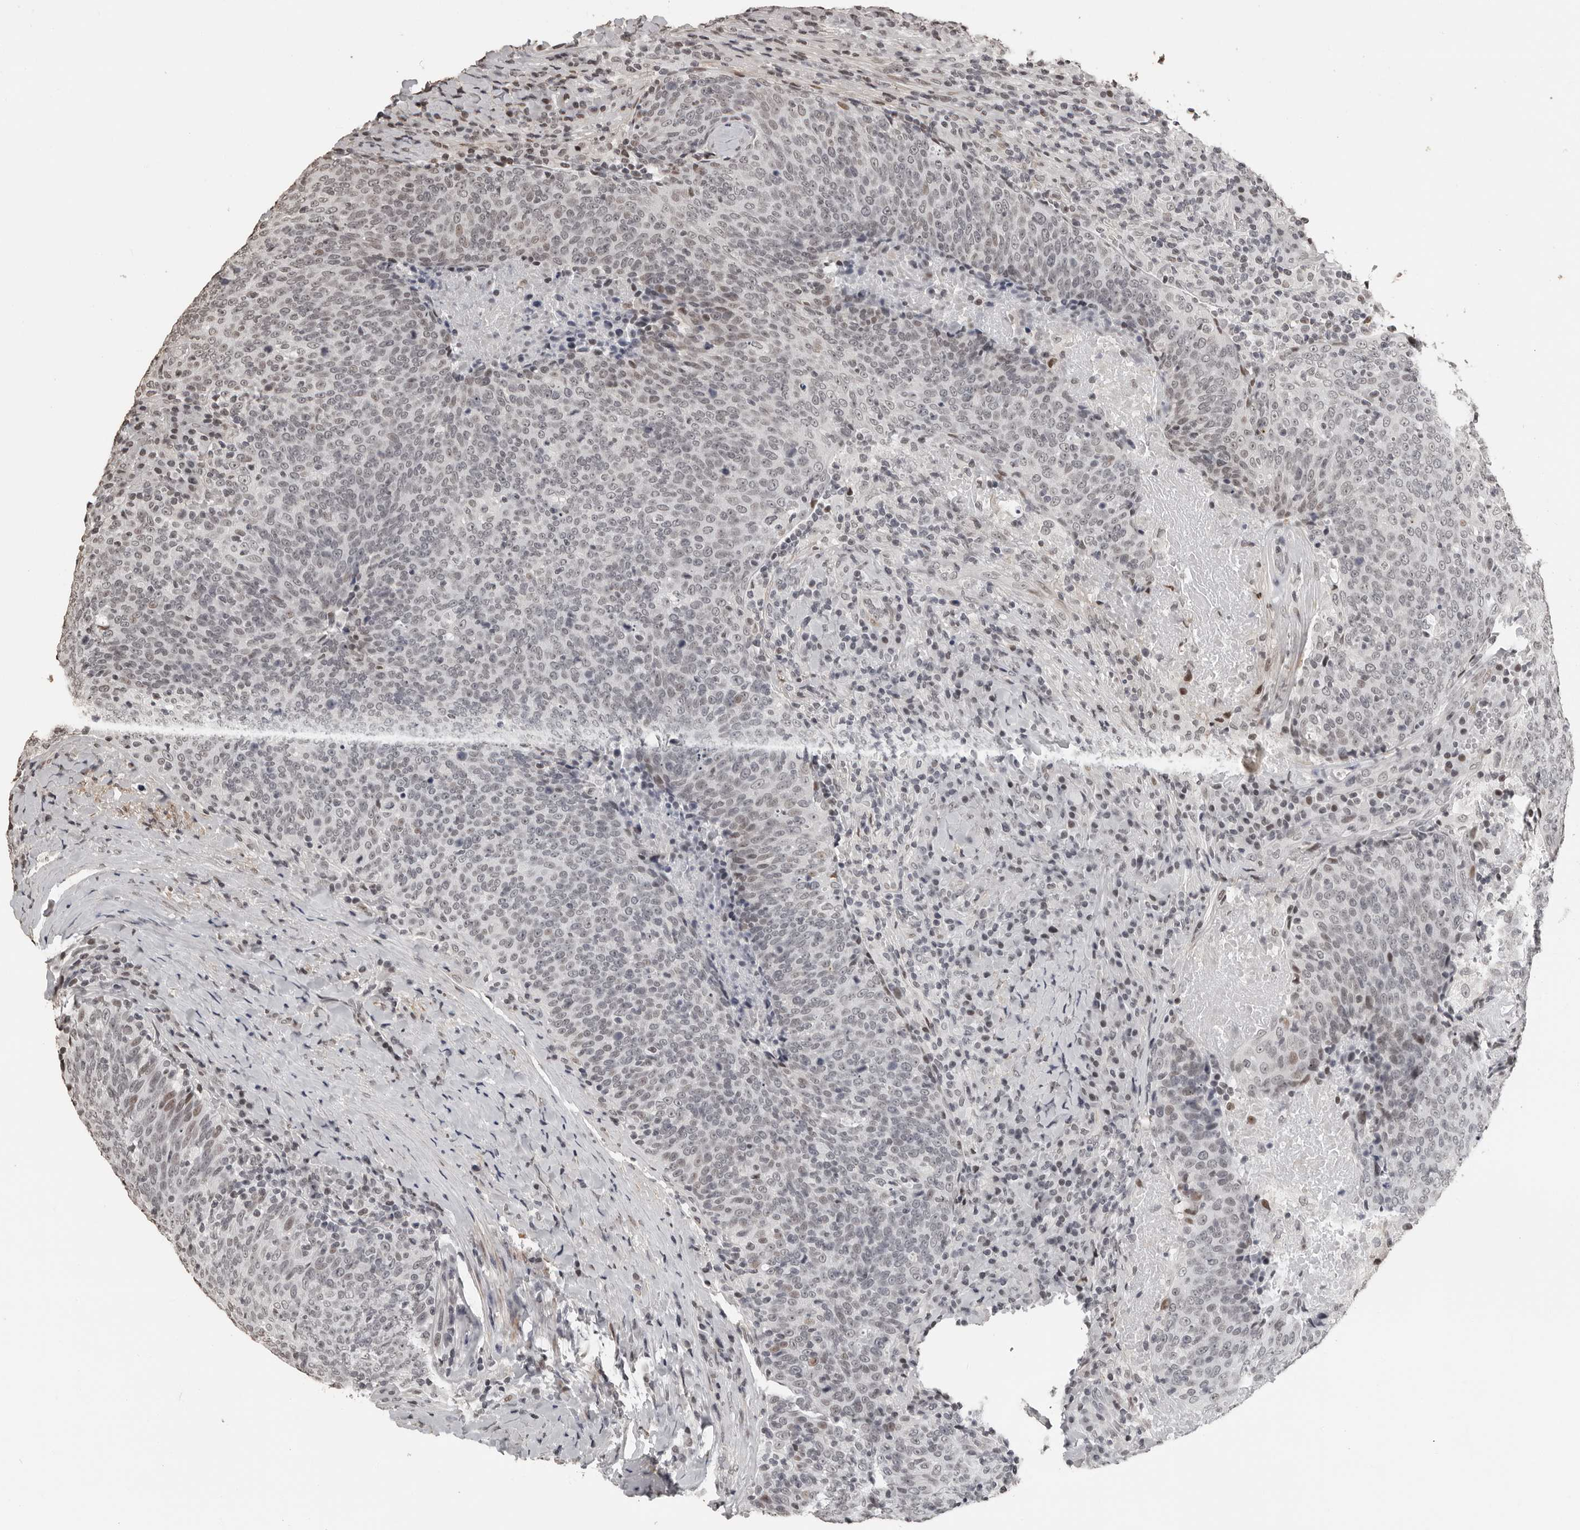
{"staining": {"intensity": "weak", "quantity": "<25%", "location": "nuclear"}, "tissue": "head and neck cancer", "cell_type": "Tumor cells", "image_type": "cancer", "snomed": [{"axis": "morphology", "description": "Squamous cell carcinoma, NOS"}, {"axis": "morphology", "description": "Squamous cell carcinoma, metastatic, NOS"}, {"axis": "topography", "description": "Lymph node"}, {"axis": "topography", "description": "Head-Neck"}], "caption": "There is no significant staining in tumor cells of head and neck cancer (squamous cell carcinoma).", "gene": "ORC1", "patient": {"sex": "male", "age": 62}}